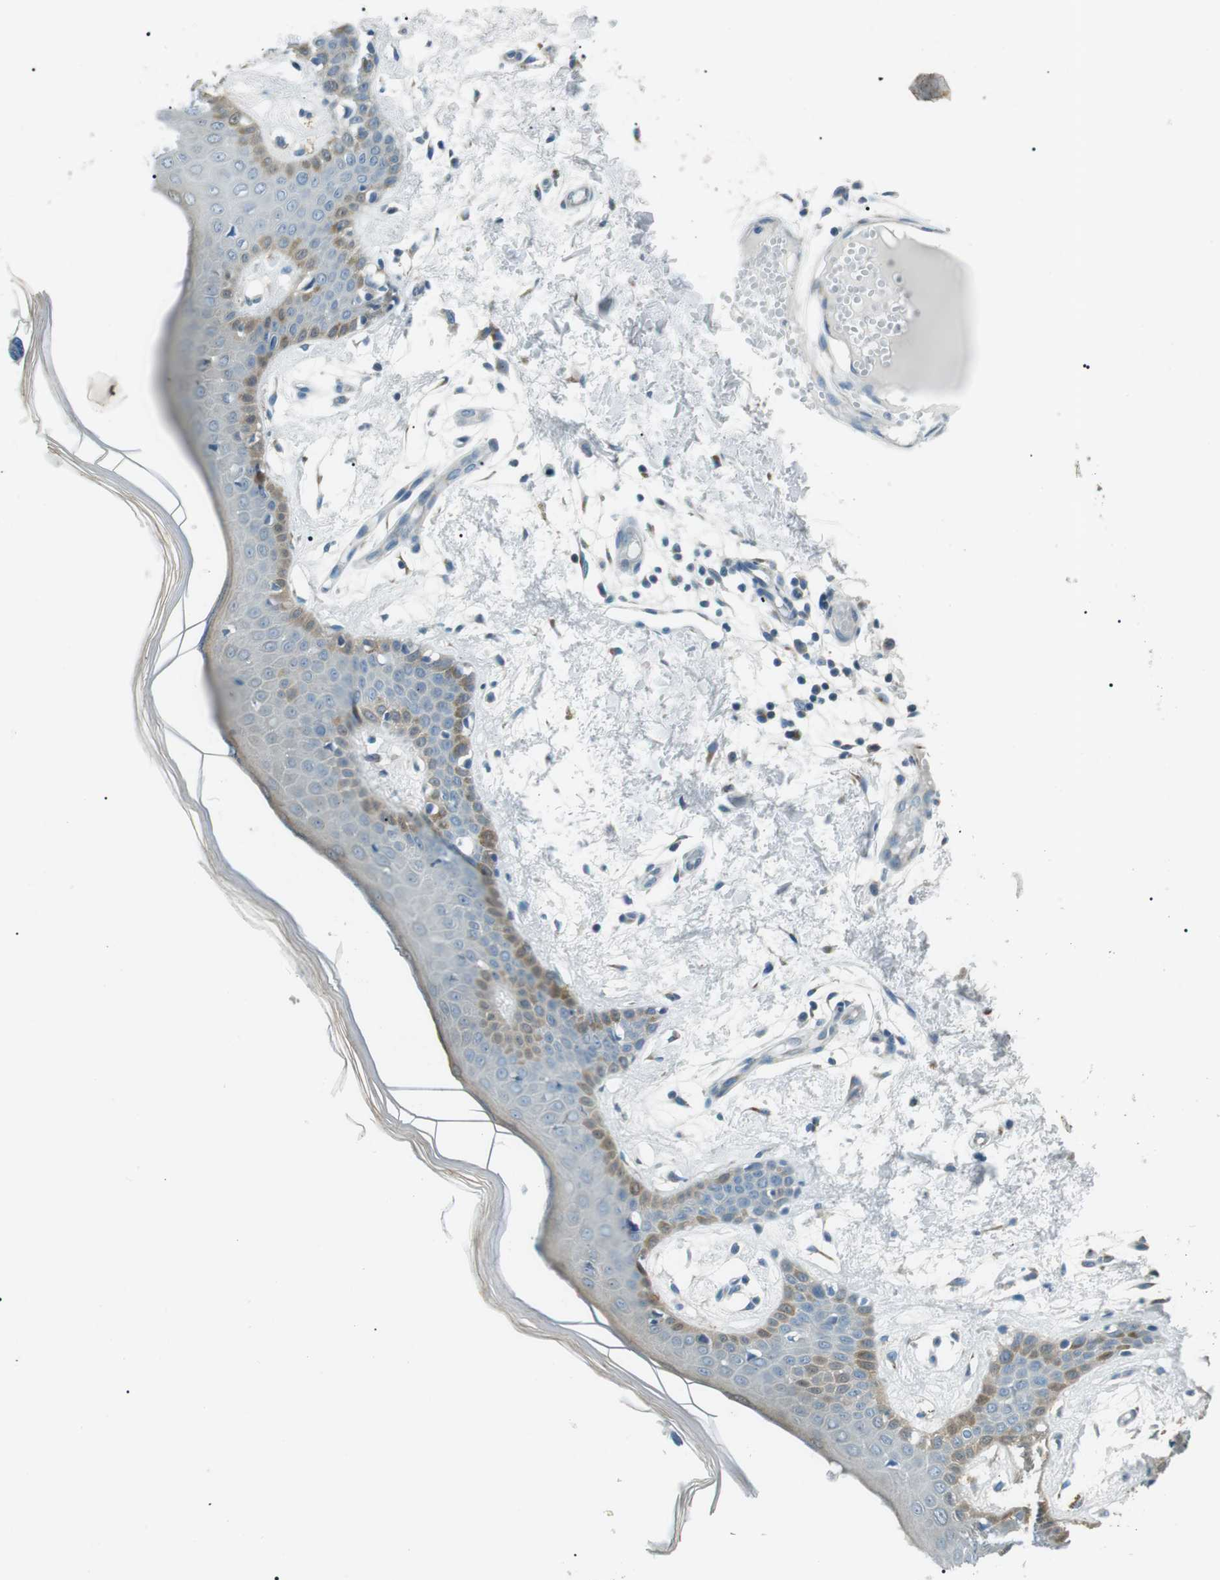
{"staining": {"intensity": "negative", "quantity": "none", "location": "none"}, "tissue": "skin", "cell_type": "Fibroblasts", "image_type": "normal", "snomed": [{"axis": "morphology", "description": "Normal tissue, NOS"}, {"axis": "topography", "description": "Skin"}], "caption": "High power microscopy micrograph of an immunohistochemistry (IHC) photomicrograph of normal skin, revealing no significant staining in fibroblasts. Brightfield microscopy of IHC stained with DAB (3,3'-diaminobenzidine) (brown) and hematoxylin (blue), captured at high magnification.", "gene": "ENSG00000289724", "patient": {"sex": "male", "age": 53}}